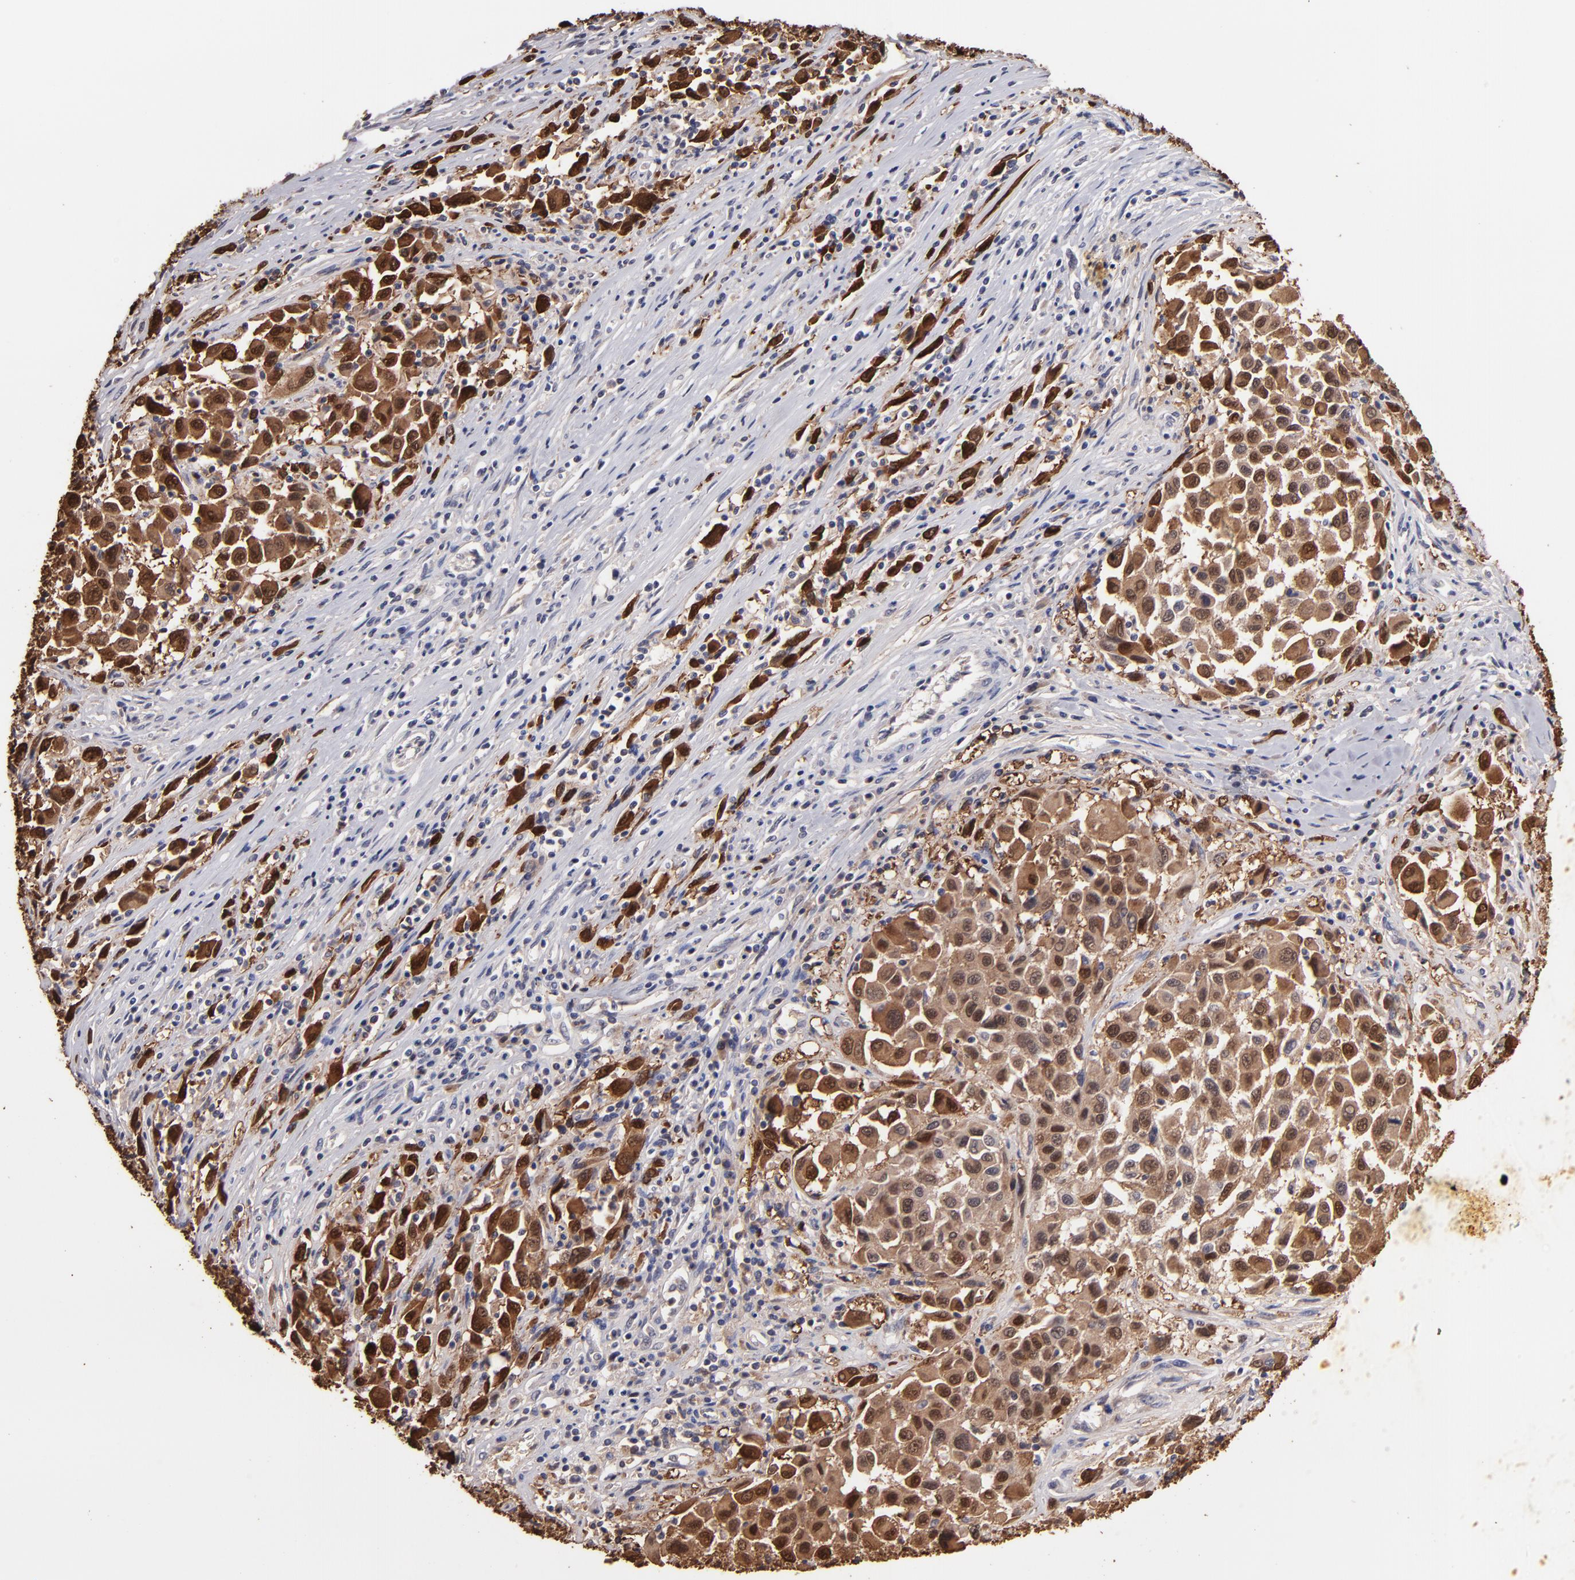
{"staining": {"intensity": "strong", "quantity": ">75%", "location": "cytoplasmic/membranous,nuclear"}, "tissue": "melanoma", "cell_type": "Tumor cells", "image_type": "cancer", "snomed": [{"axis": "morphology", "description": "Malignant melanoma, Metastatic site"}, {"axis": "topography", "description": "Lymph node"}], "caption": "Melanoma tissue reveals strong cytoplasmic/membranous and nuclear positivity in approximately >75% of tumor cells, visualized by immunohistochemistry.", "gene": "S100A1", "patient": {"sex": "male", "age": 61}}